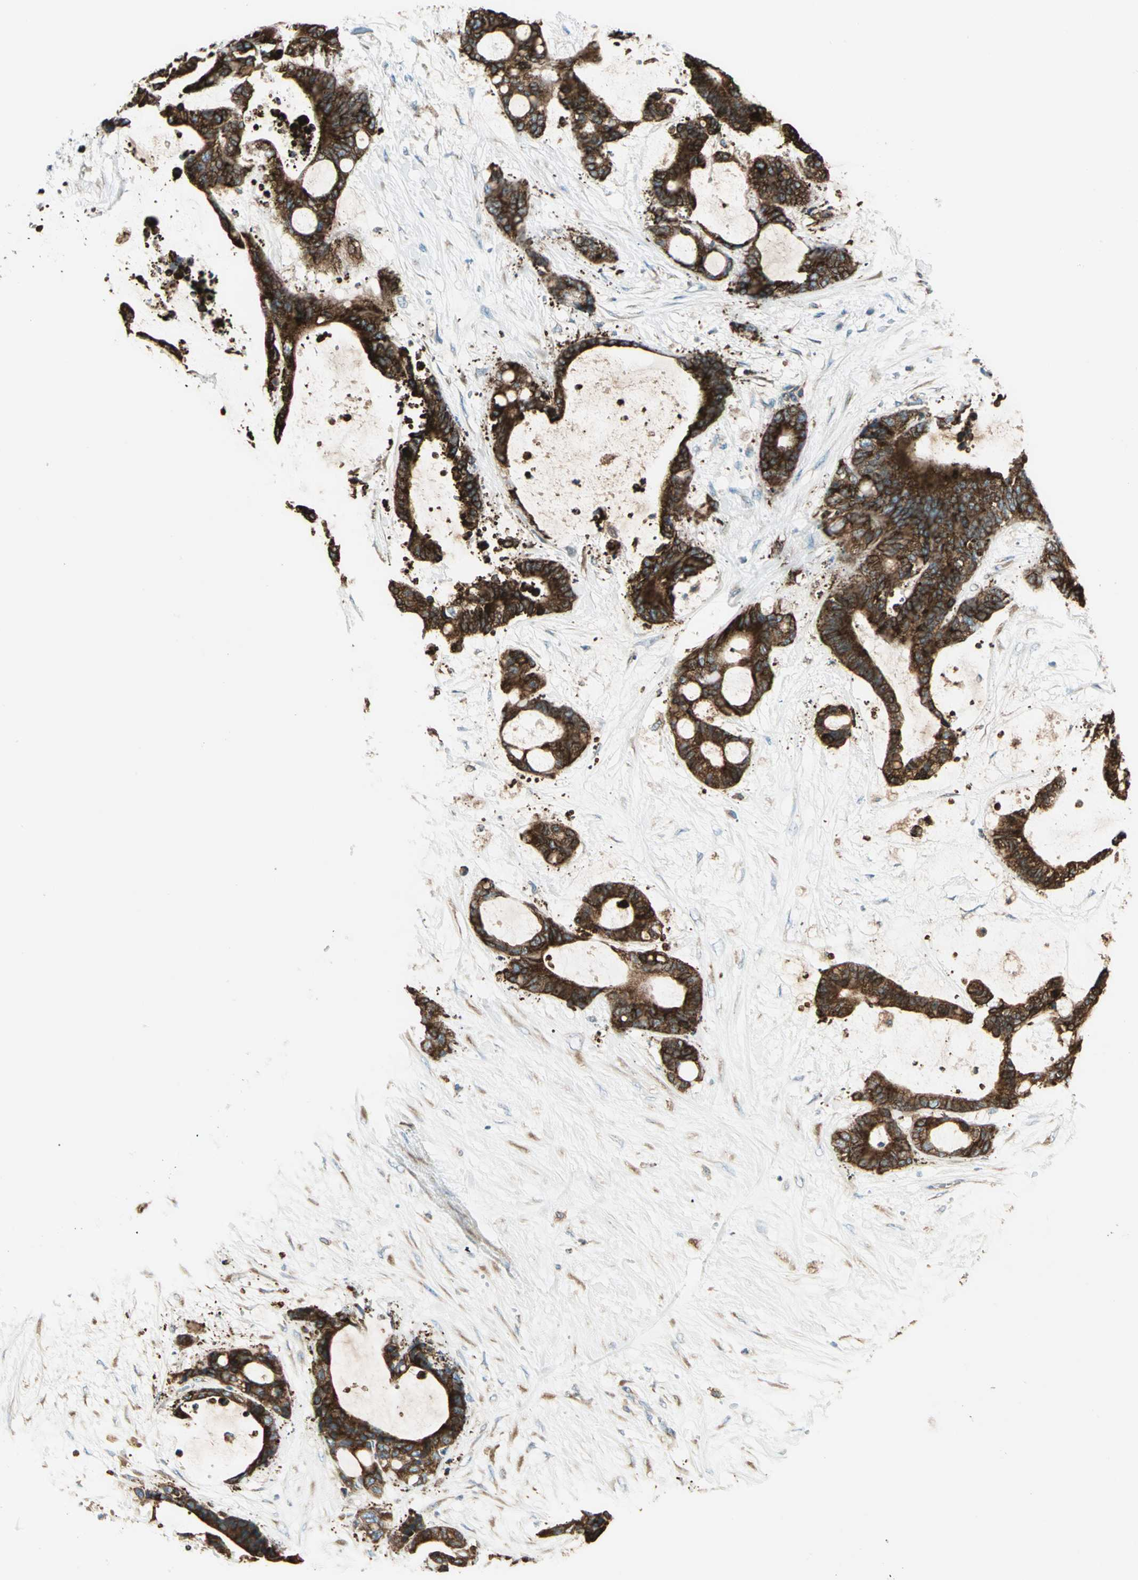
{"staining": {"intensity": "strong", "quantity": ">75%", "location": "cytoplasmic/membranous"}, "tissue": "liver cancer", "cell_type": "Tumor cells", "image_type": "cancer", "snomed": [{"axis": "morphology", "description": "Cholangiocarcinoma"}, {"axis": "topography", "description": "Liver"}], "caption": "Protein staining shows strong cytoplasmic/membranous staining in about >75% of tumor cells in cholangiocarcinoma (liver). (IHC, brightfield microscopy, high magnification).", "gene": "PDIA4", "patient": {"sex": "female", "age": 73}}